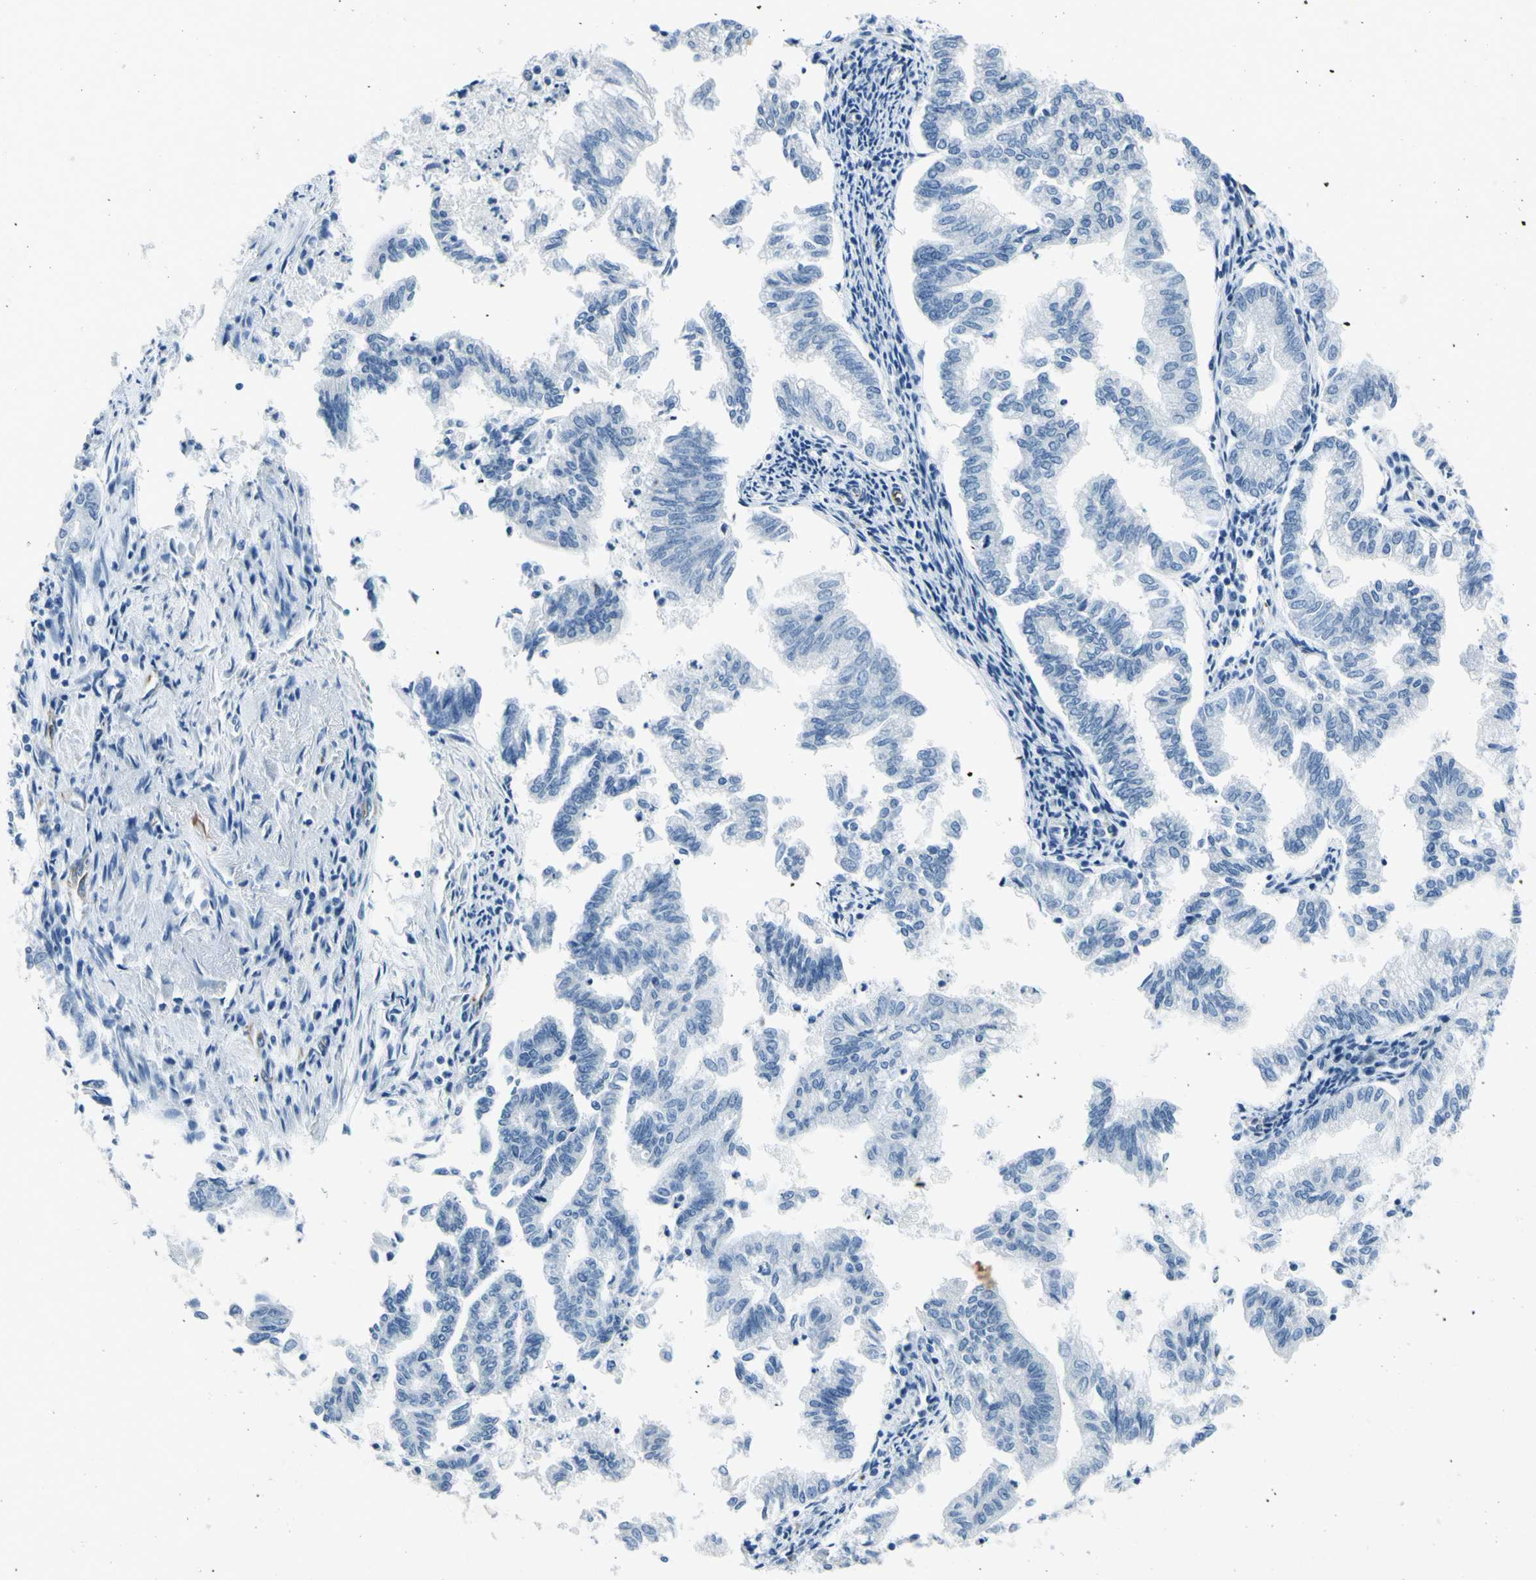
{"staining": {"intensity": "negative", "quantity": "none", "location": "none"}, "tissue": "endometrial cancer", "cell_type": "Tumor cells", "image_type": "cancer", "snomed": [{"axis": "morphology", "description": "Necrosis, NOS"}, {"axis": "morphology", "description": "Adenocarcinoma, NOS"}, {"axis": "topography", "description": "Endometrium"}], "caption": "This is an immunohistochemistry photomicrograph of human adenocarcinoma (endometrial). There is no expression in tumor cells.", "gene": "PTH2R", "patient": {"sex": "female", "age": 79}}